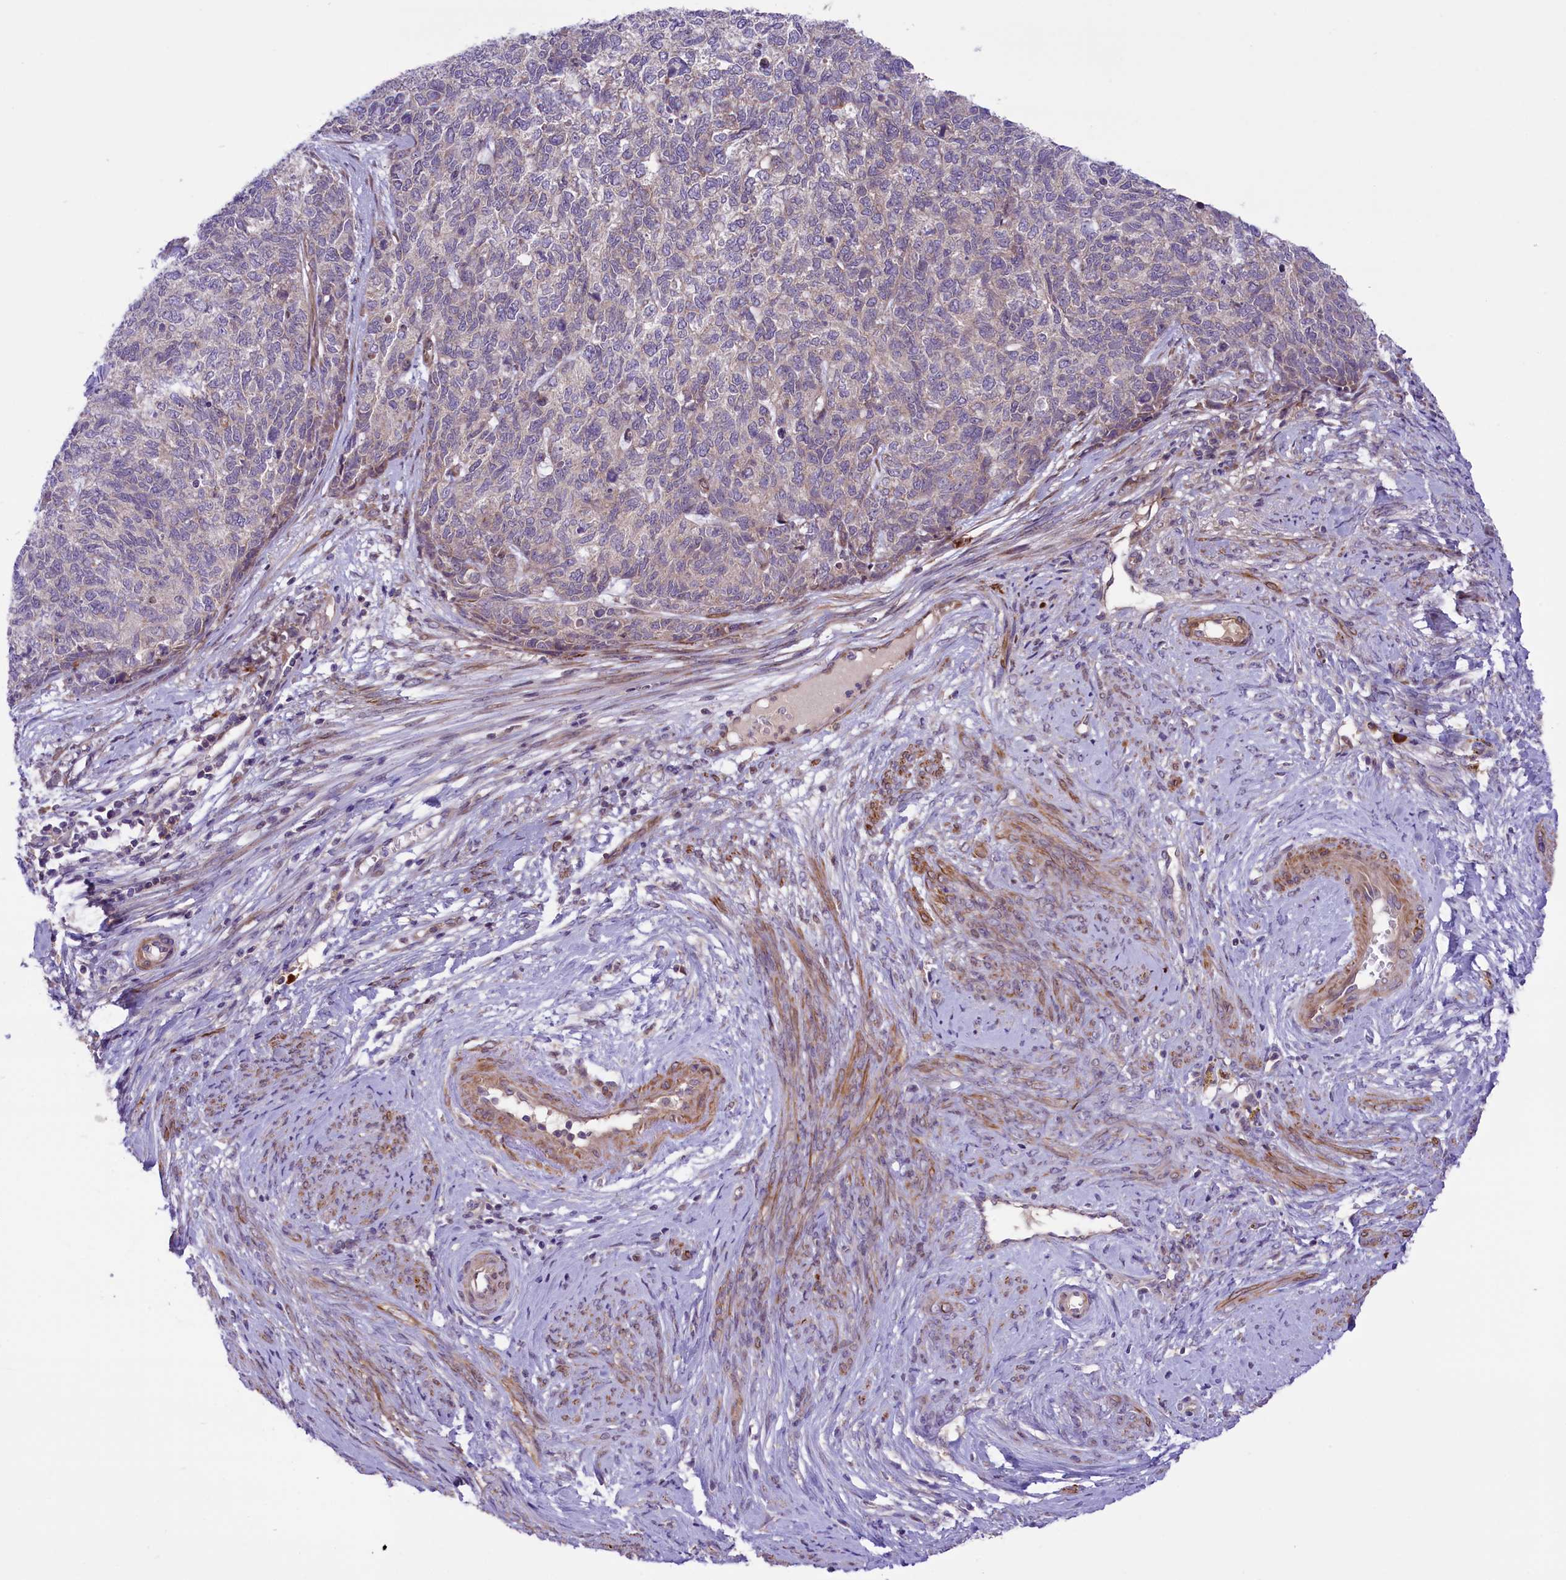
{"staining": {"intensity": "weak", "quantity": "<25%", "location": "cytoplasmic/membranous"}, "tissue": "cervical cancer", "cell_type": "Tumor cells", "image_type": "cancer", "snomed": [{"axis": "morphology", "description": "Squamous cell carcinoma, NOS"}, {"axis": "topography", "description": "Cervix"}], "caption": "DAB immunohistochemical staining of human cervical cancer (squamous cell carcinoma) shows no significant staining in tumor cells.", "gene": "HDAC5", "patient": {"sex": "female", "age": 63}}